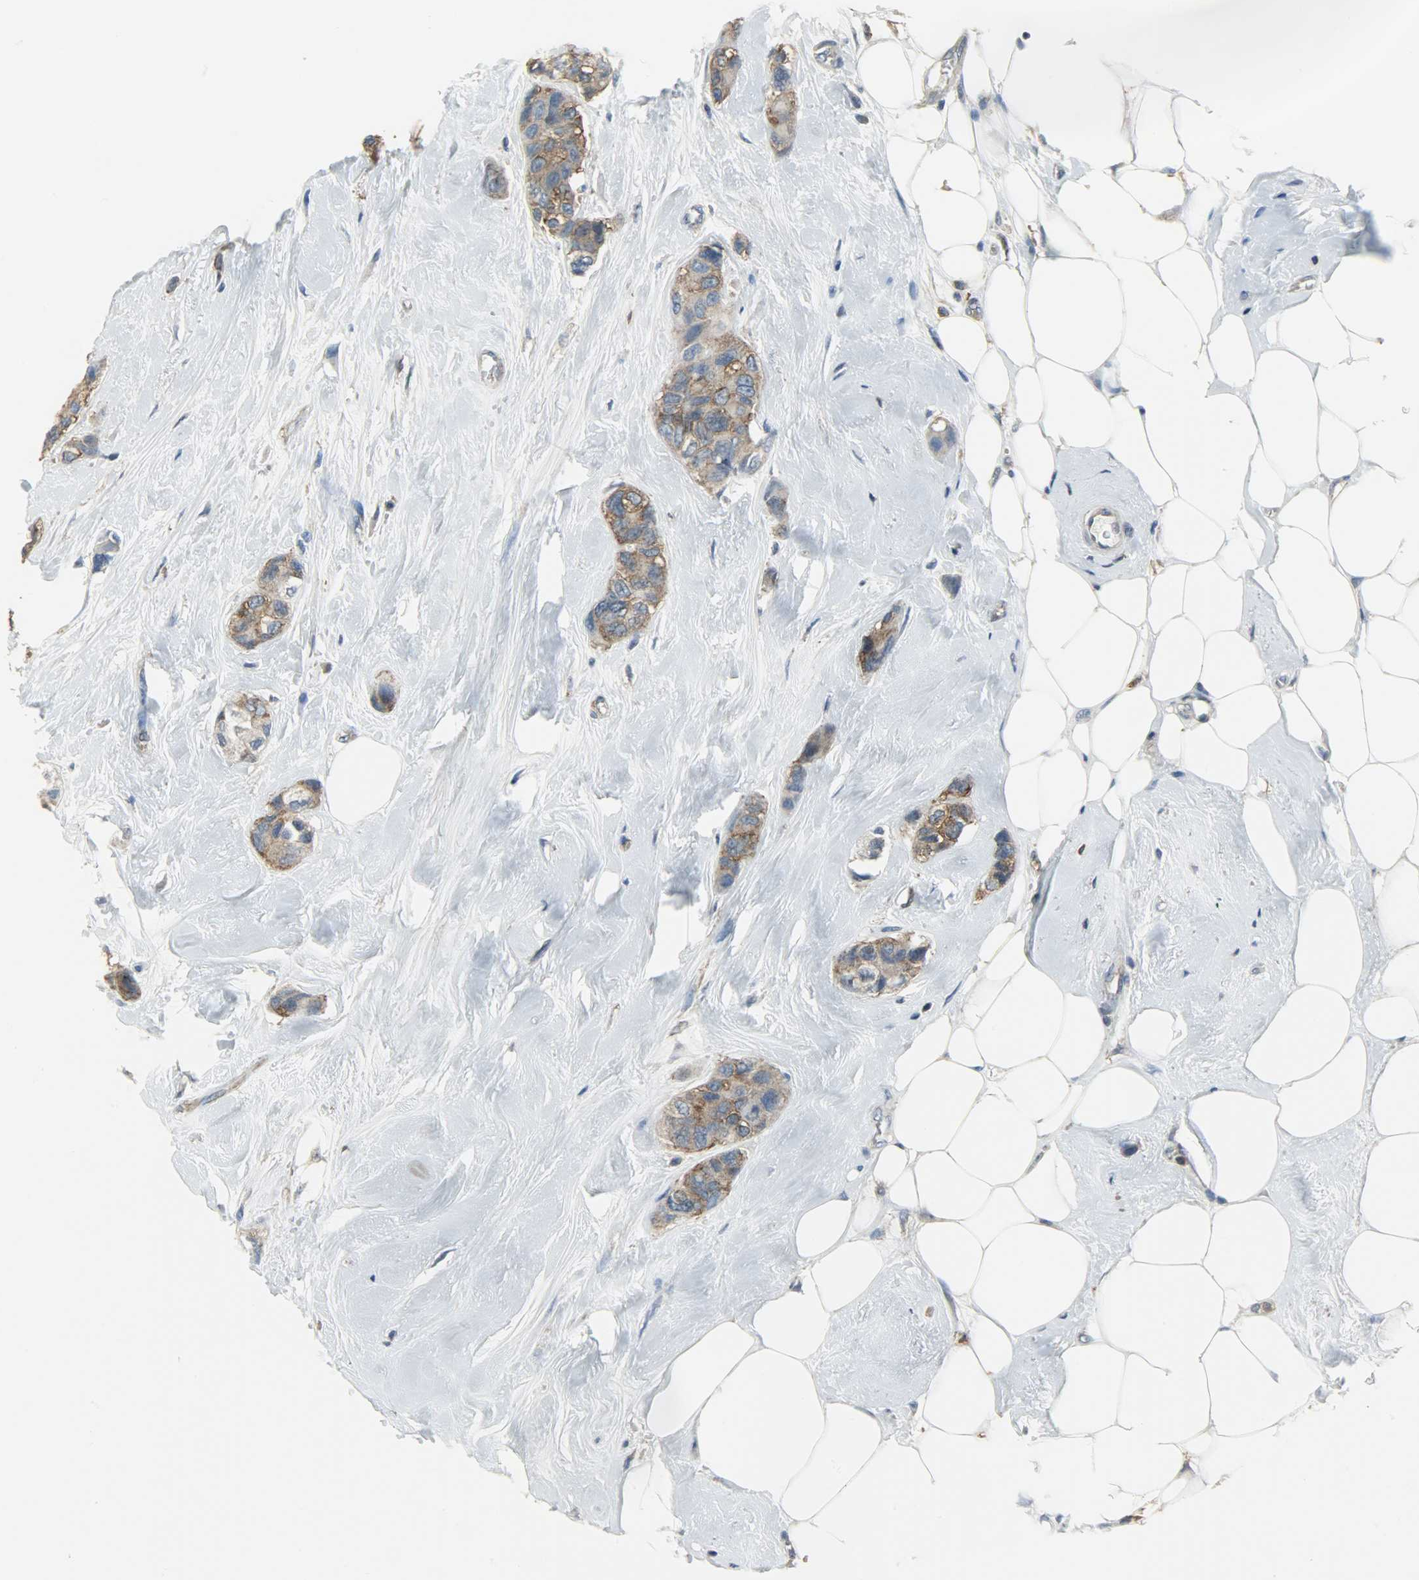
{"staining": {"intensity": "moderate", "quantity": ">75%", "location": "cytoplasmic/membranous"}, "tissue": "breast cancer", "cell_type": "Tumor cells", "image_type": "cancer", "snomed": [{"axis": "morphology", "description": "Duct carcinoma"}, {"axis": "topography", "description": "Breast"}], "caption": "IHC of human breast cancer exhibits medium levels of moderate cytoplasmic/membranous staining in about >75% of tumor cells. Immunohistochemistry (ihc) stains the protein in brown and the nuclei are stained blue.", "gene": "DNAJA4", "patient": {"sex": "female", "age": 51}}